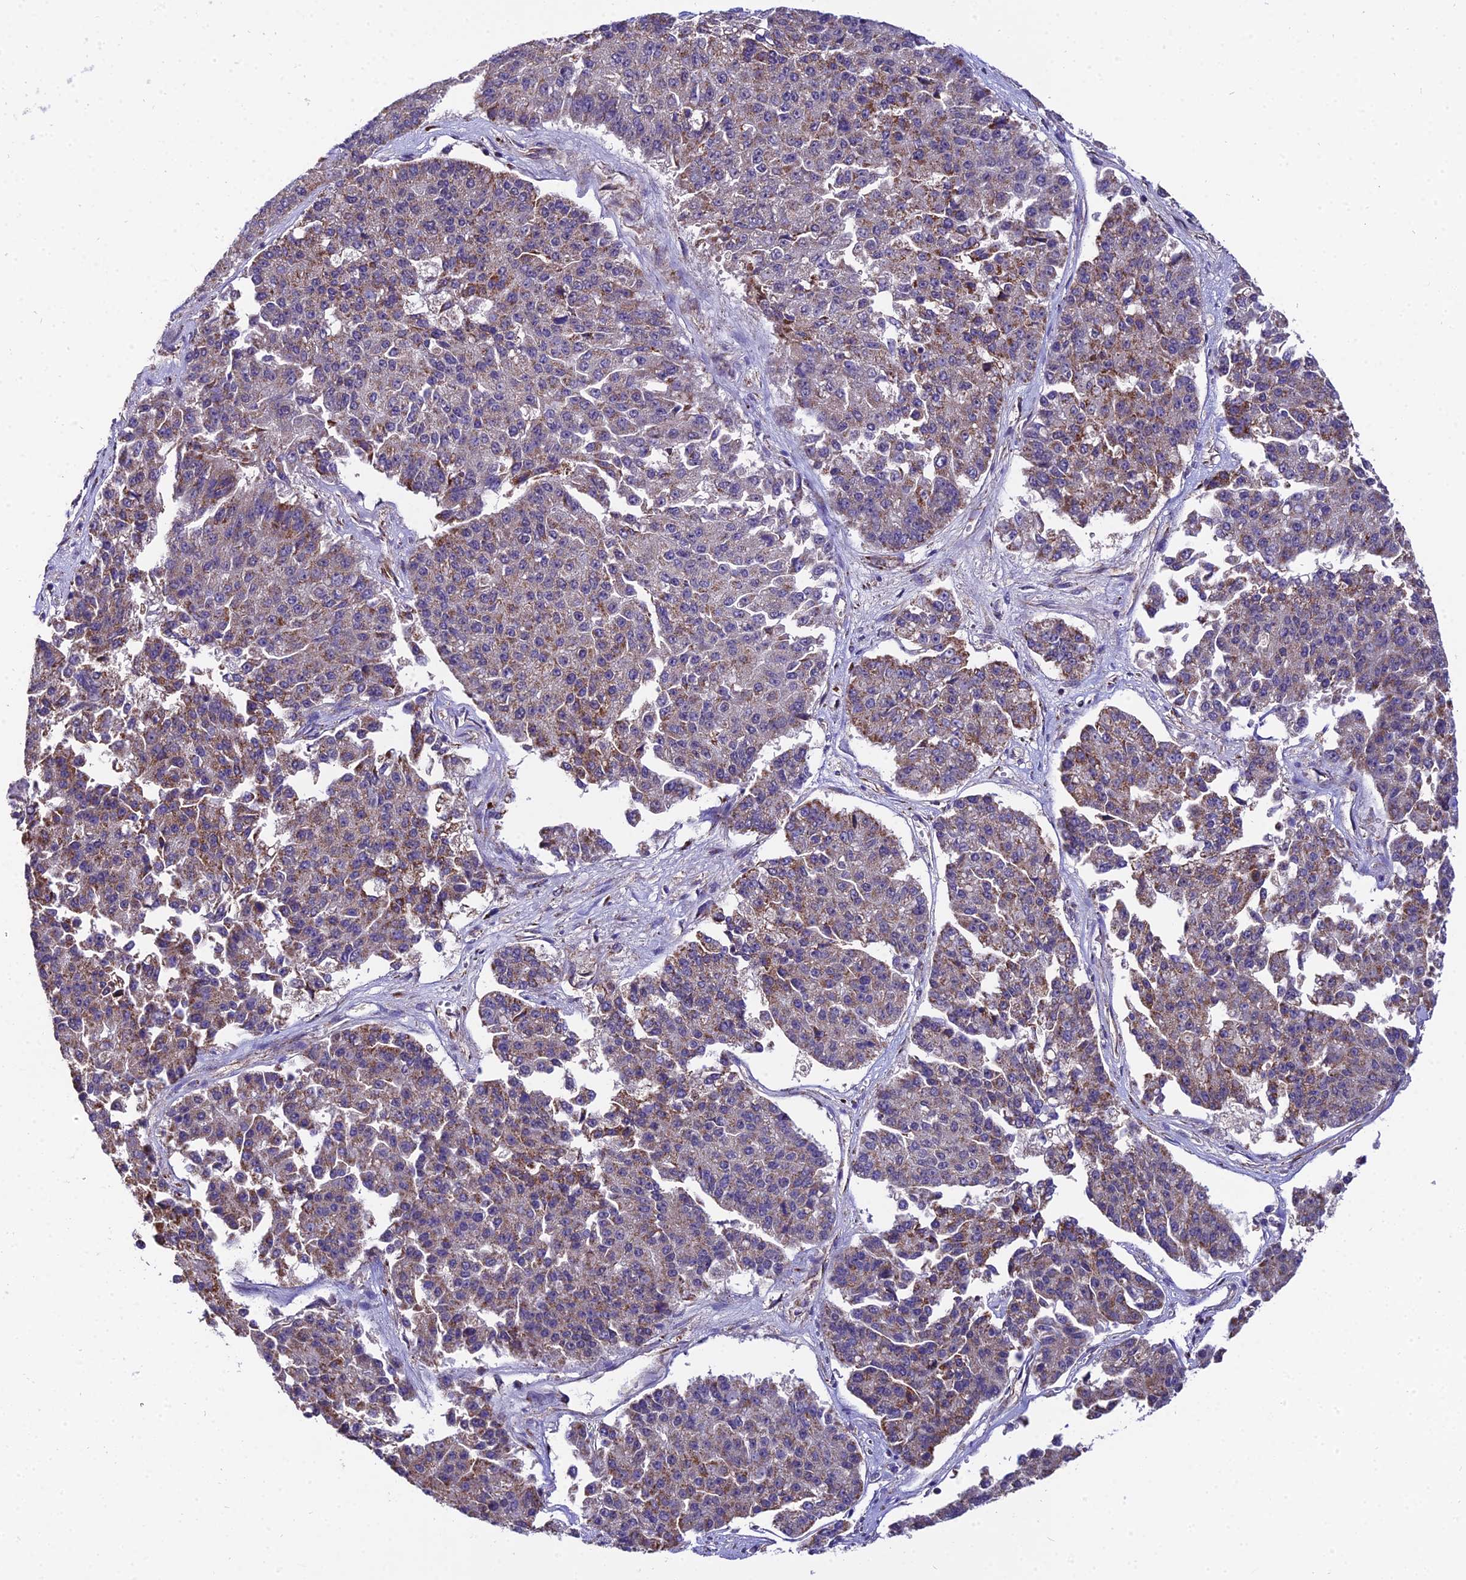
{"staining": {"intensity": "moderate", "quantity": "25%-75%", "location": "cytoplasmic/membranous"}, "tissue": "pancreatic cancer", "cell_type": "Tumor cells", "image_type": "cancer", "snomed": [{"axis": "morphology", "description": "Adenocarcinoma, NOS"}, {"axis": "topography", "description": "Pancreas"}], "caption": "Moderate cytoplasmic/membranous staining for a protein is appreciated in approximately 25%-75% of tumor cells of pancreatic cancer (adenocarcinoma) using IHC.", "gene": "PSMD2", "patient": {"sex": "male", "age": 50}}